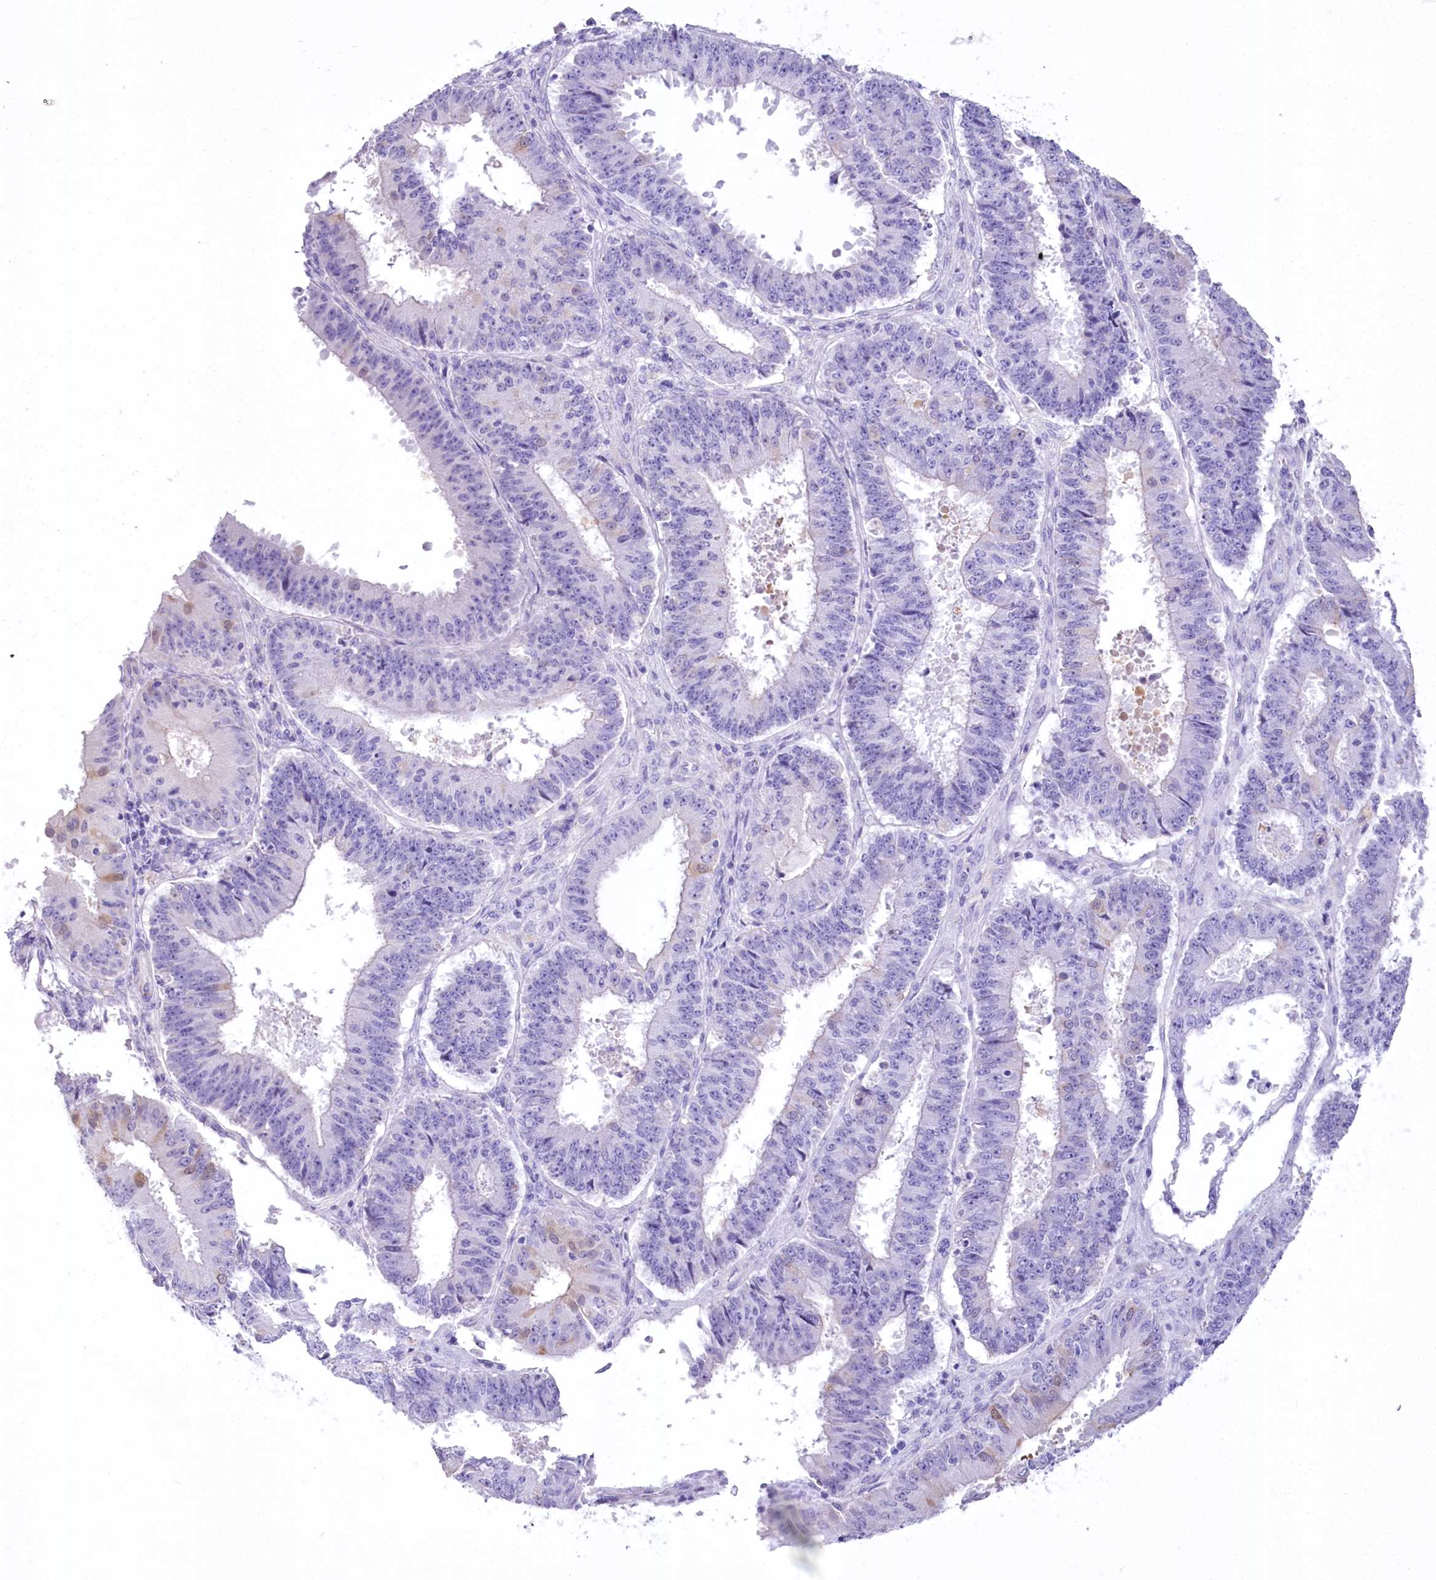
{"staining": {"intensity": "negative", "quantity": "none", "location": "none"}, "tissue": "ovarian cancer", "cell_type": "Tumor cells", "image_type": "cancer", "snomed": [{"axis": "morphology", "description": "Carcinoma, endometroid"}, {"axis": "topography", "description": "Appendix"}, {"axis": "topography", "description": "Ovary"}], "caption": "An image of ovarian endometroid carcinoma stained for a protein exhibits no brown staining in tumor cells. (Brightfield microscopy of DAB immunohistochemistry (IHC) at high magnification).", "gene": "PBLD", "patient": {"sex": "female", "age": 42}}